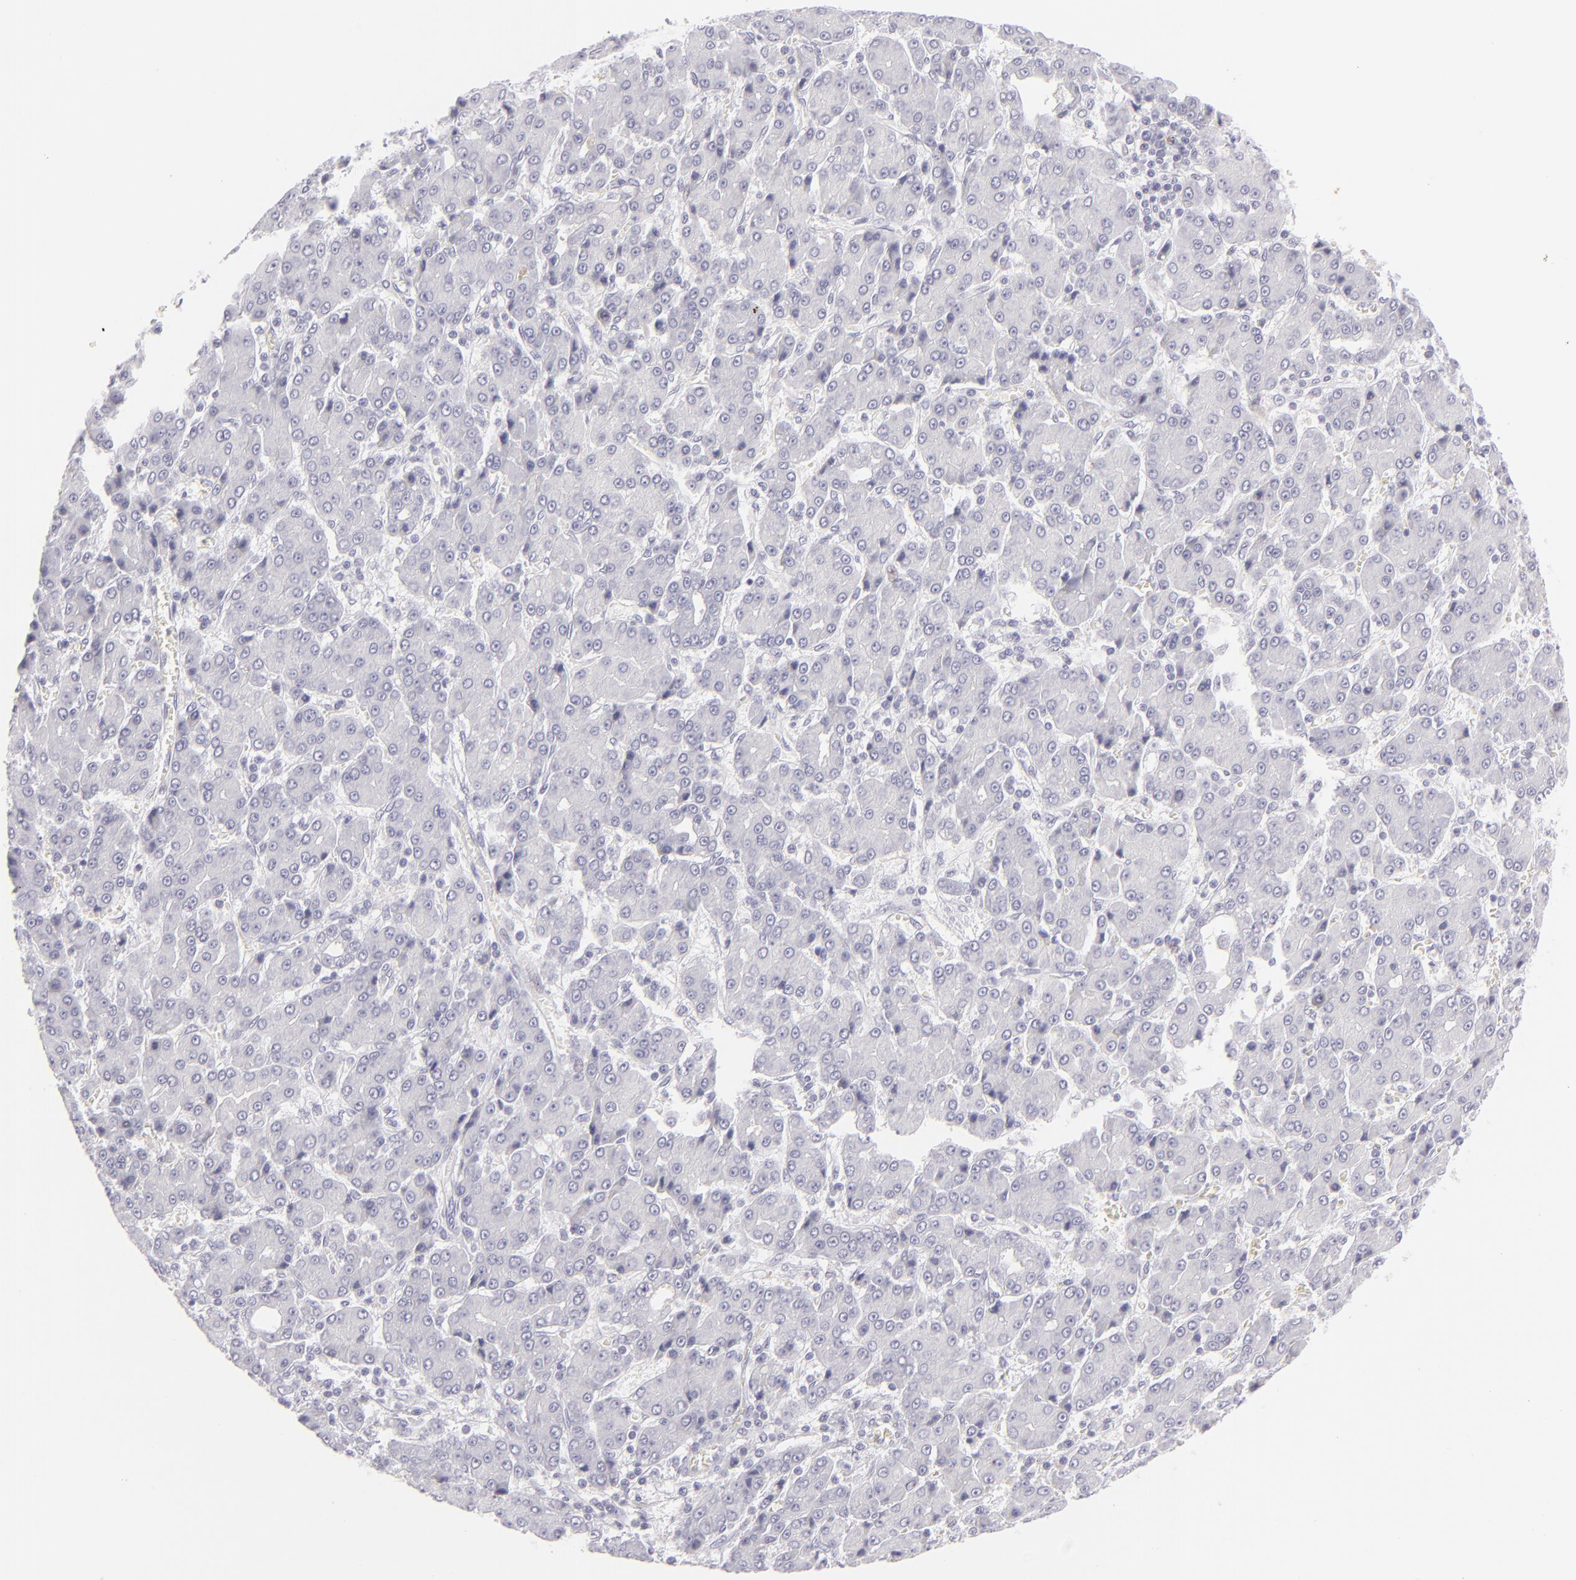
{"staining": {"intensity": "negative", "quantity": "none", "location": "none"}, "tissue": "liver cancer", "cell_type": "Tumor cells", "image_type": "cancer", "snomed": [{"axis": "morphology", "description": "Carcinoma, Hepatocellular, NOS"}, {"axis": "topography", "description": "Liver"}], "caption": "Immunohistochemistry histopathology image of neoplastic tissue: liver cancer stained with DAB (3,3'-diaminobenzidine) exhibits no significant protein staining in tumor cells.", "gene": "FCER2", "patient": {"sex": "male", "age": 69}}